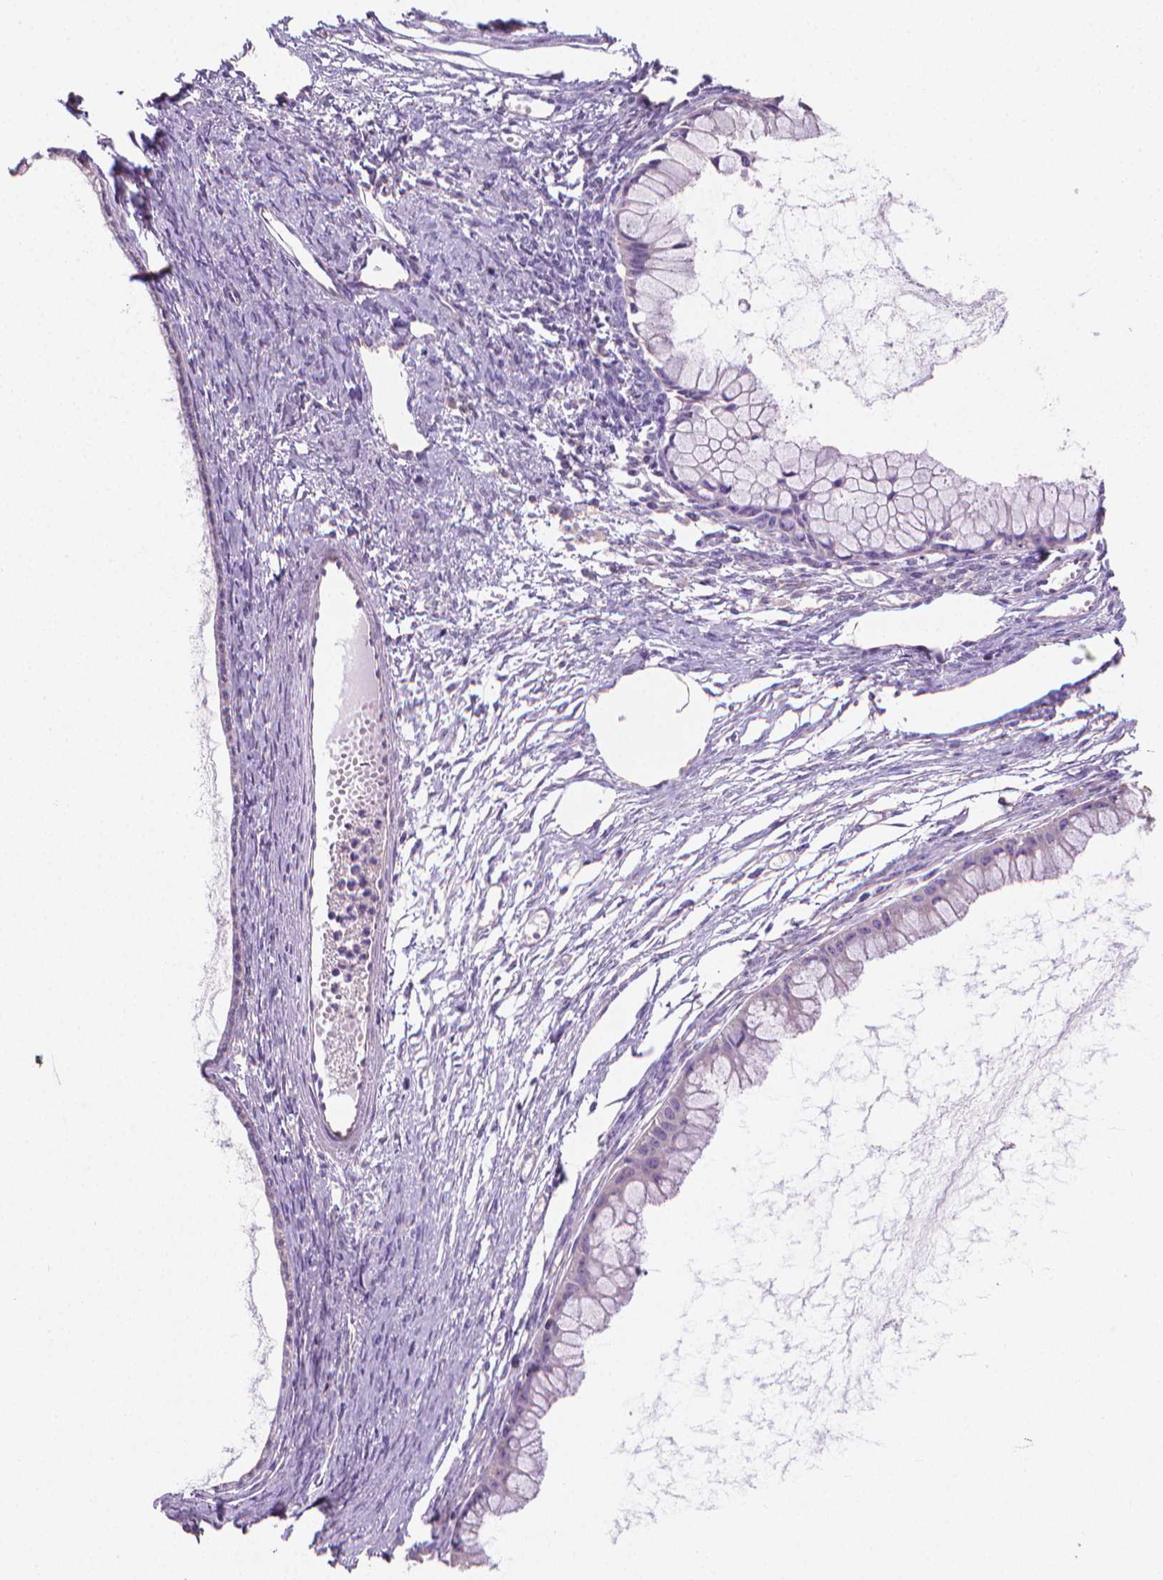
{"staining": {"intensity": "negative", "quantity": "none", "location": "none"}, "tissue": "ovarian cancer", "cell_type": "Tumor cells", "image_type": "cancer", "snomed": [{"axis": "morphology", "description": "Cystadenocarcinoma, mucinous, NOS"}, {"axis": "topography", "description": "Ovary"}], "caption": "A high-resolution photomicrograph shows immunohistochemistry (IHC) staining of ovarian cancer (mucinous cystadenocarcinoma), which shows no significant expression in tumor cells.", "gene": "CLXN", "patient": {"sex": "female", "age": 41}}